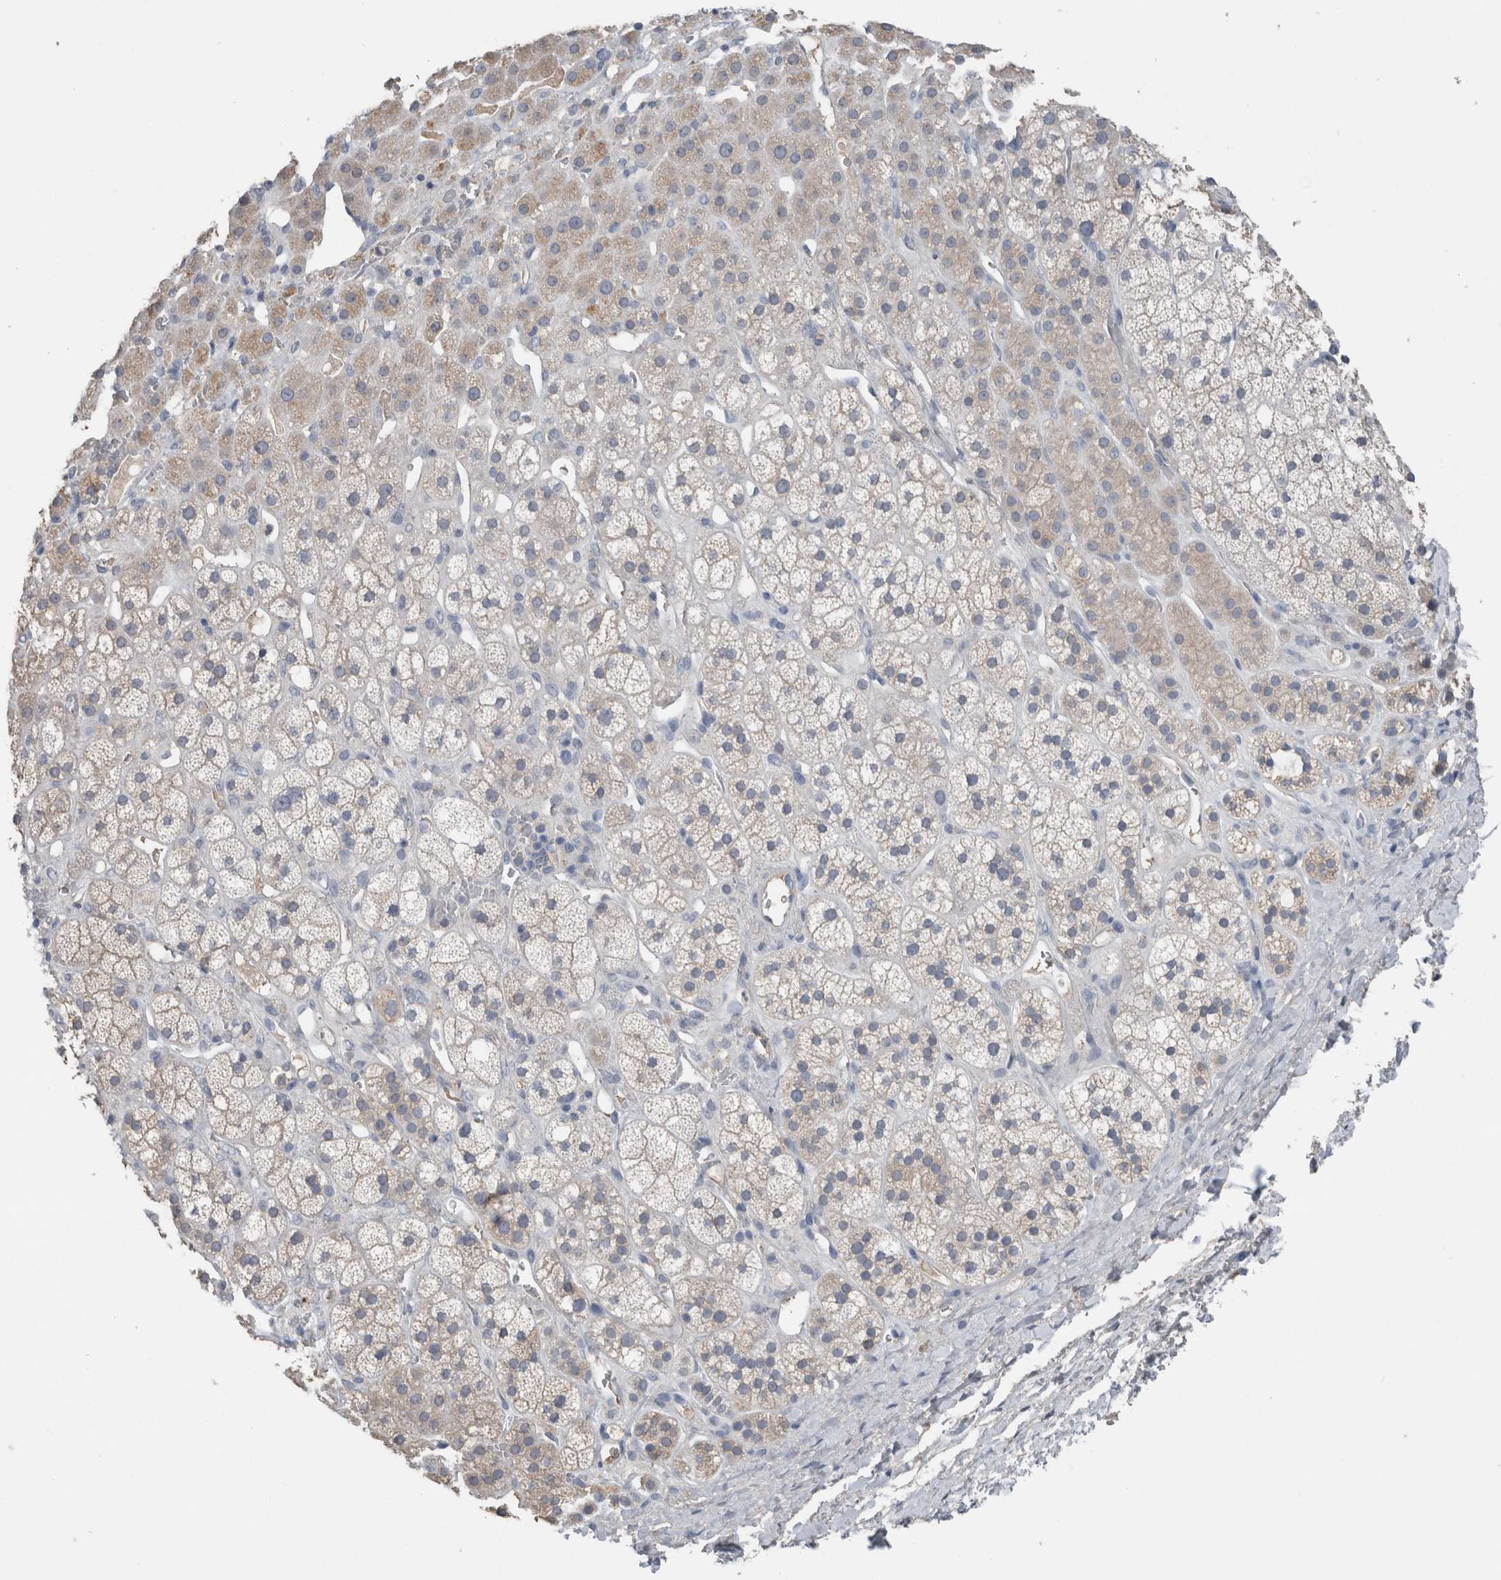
{"staining": {"intensity": "weak", "quantity": "25%-75%", "location": "cytoplasmic/membranous"}, "tissue": "adrenal gland", "cell_type": "Glandular cells", "image_type": "normal", "snomed": [{"axis": "morphology", "description": "Normal tissue, NOS"}, {"axis": "topography", "description": "Adrenal gland"}], "caption": "Approximately 25%-75% of glandular cells in unremarkable human adrenal gland reveal weak cytoplasmic/membranous protein staining as visualized by brown immunohistochemical staining.", "gene": "CRNN", "patient": {"sex": "male", "age": 56}}